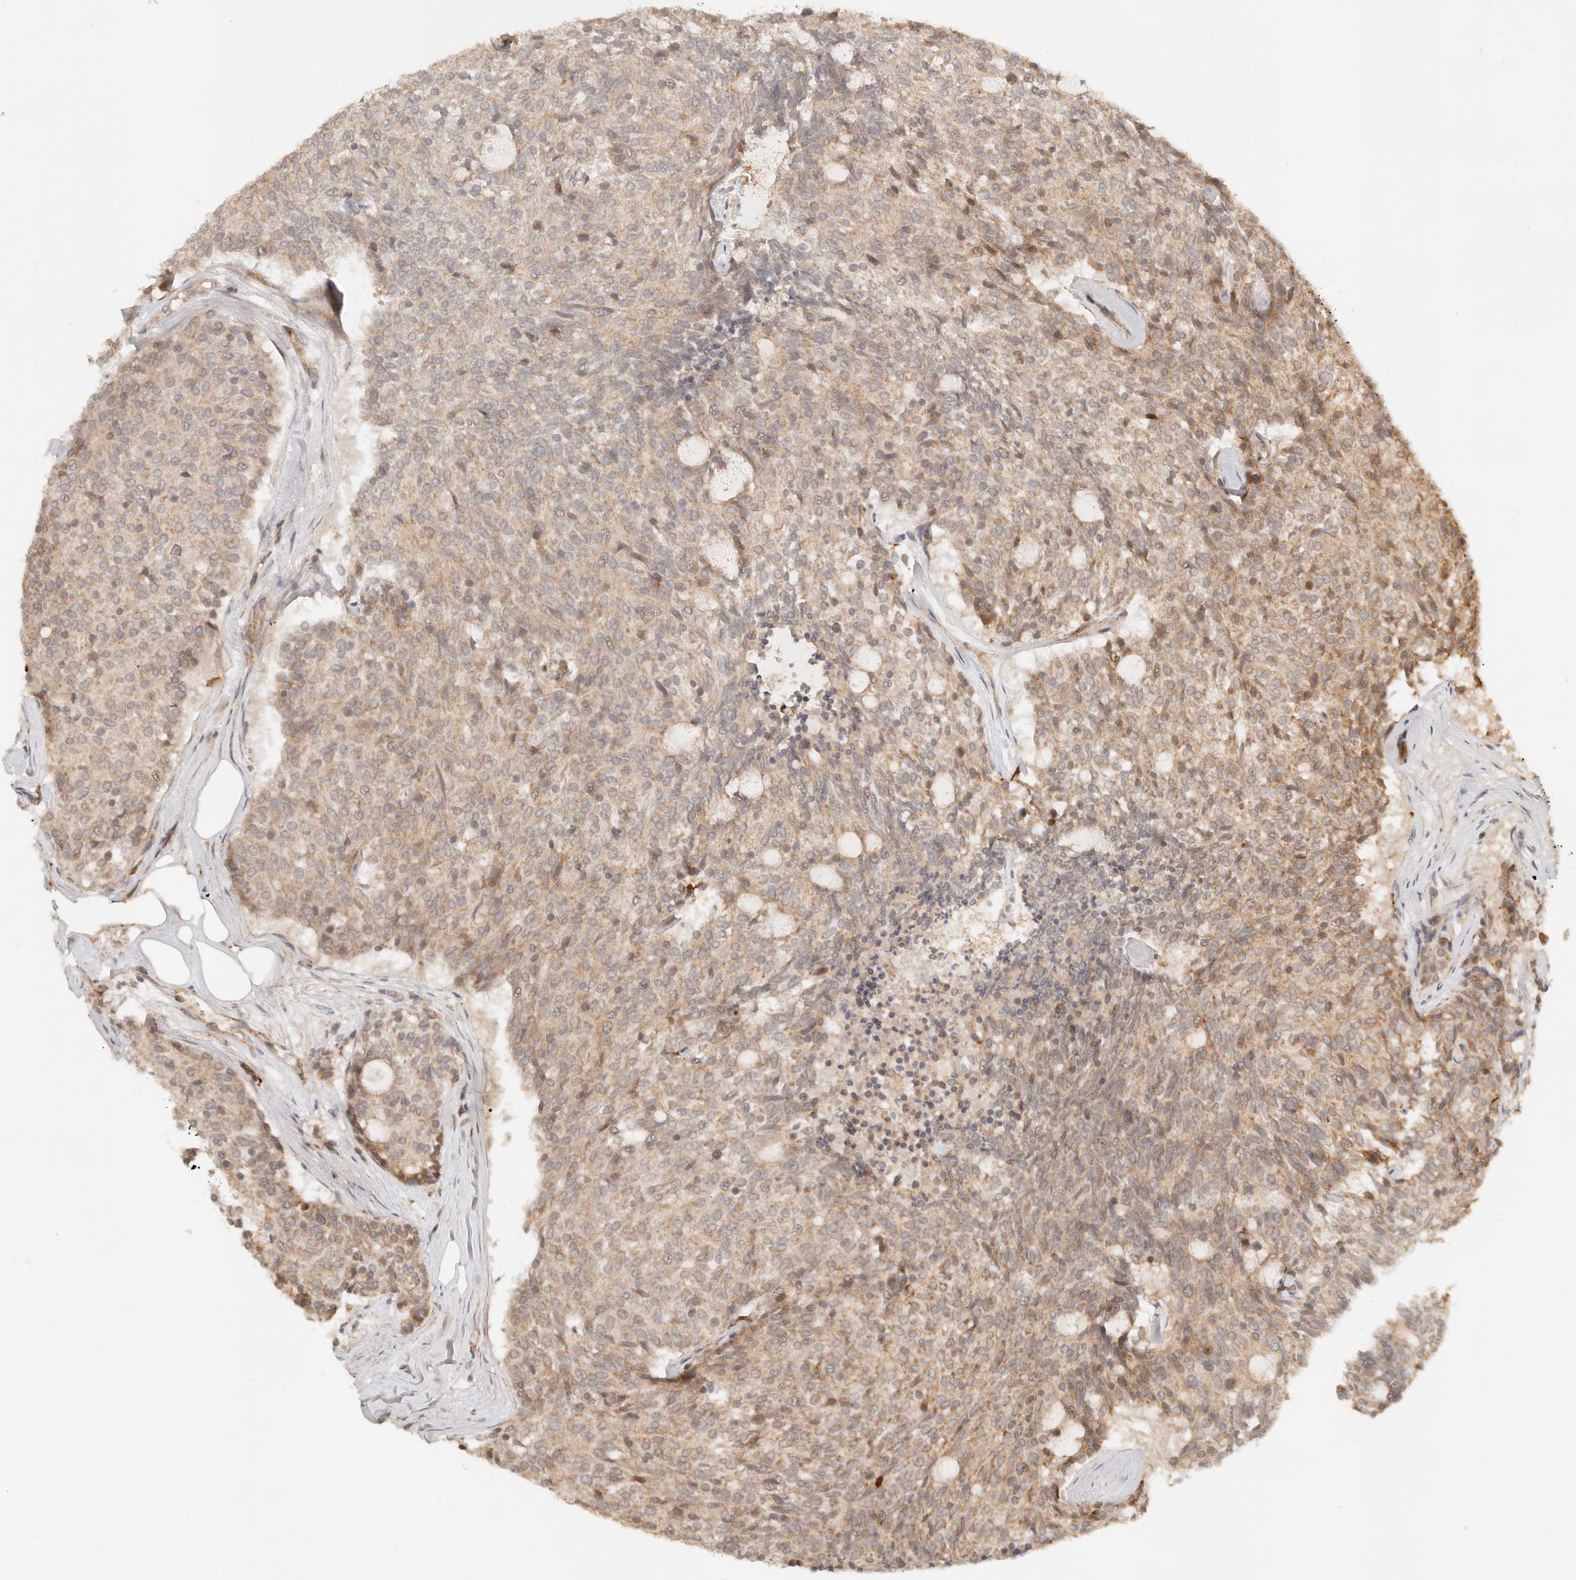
{"staining": {"intensity": "weak", "quantity": ">75%", "location": "cytoplasmic/membranous"}, "tissue": "carcinoid", "cell_type": "Tumor cells", "image_type": "cancer", "snomed": [{"axis": "morphology", "description": "Carcinoid, malignant, NOS"}, {"axis": "topography", "description": "Pancreas"}], "caption": "A brown stain labels weak cytoplasmic/membranous staining of a protein in human malignant carcinoid tumor cells.", "gene": "BAALC", "patient": {"sex": "female", "age": 54}}